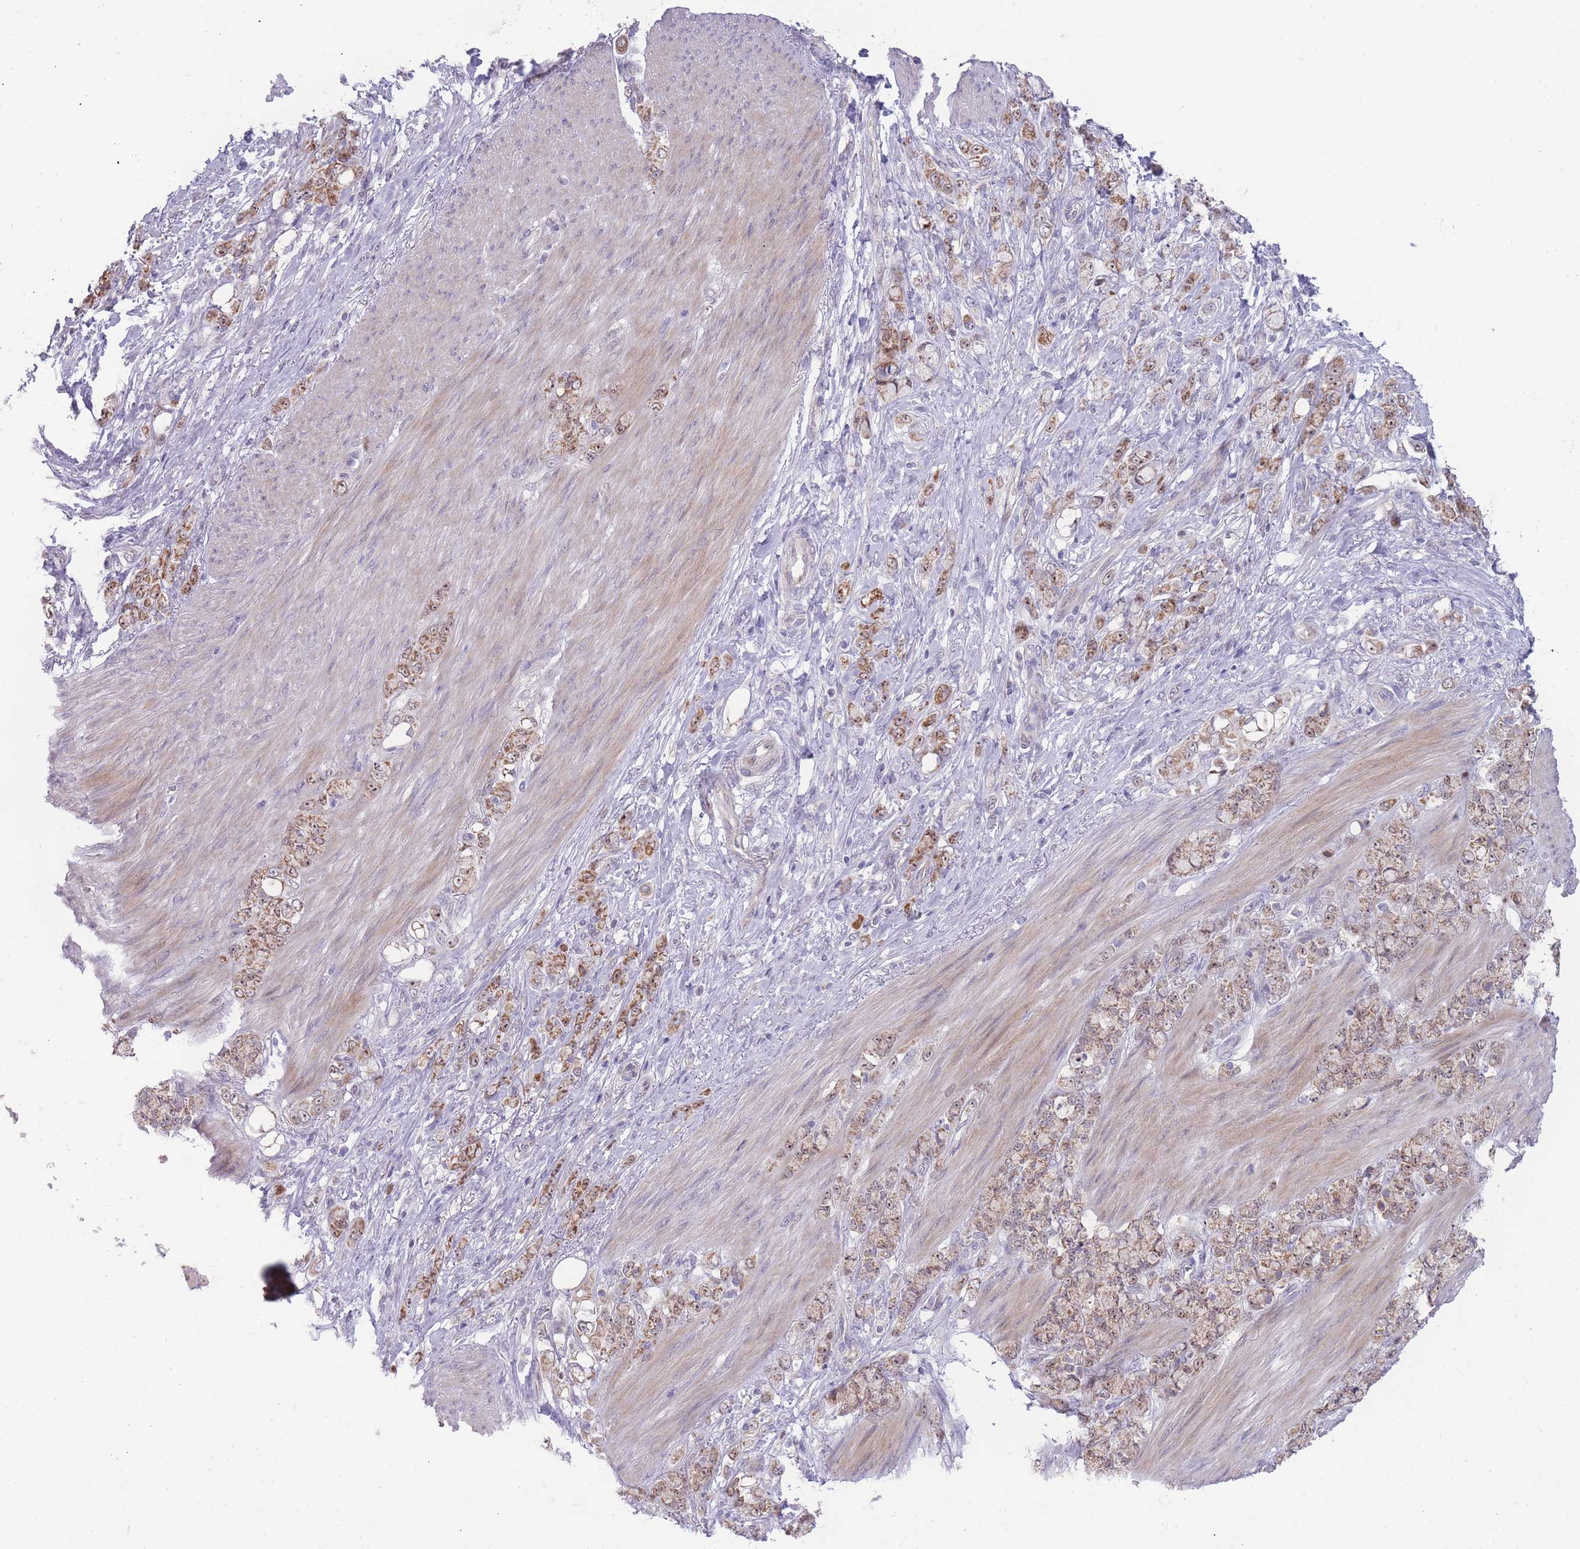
{"staining": {"intensity": "moderate", "quantity": ">75%", "location": "cytoplasmic/membranous,nuclear"}, "tissue": "stomach cancer", "cell_type": "Tumor cells", "image_type": "cancer", "snomed": [{"axis": "morphology", "description": "Normal tissue, NOS"}, {"axis": "morphology", "description": "Adenocarcinoma, NOS"}, {"axis": "topography", "description": "Stomach"}], "caption": "Immunohistochemistry of human stomach cancer shows medium levels of moderate cytoplasmic/membranous and nuclear staining in approximately >75% of tumor cells.", "gene": "MCIDAS", "patient": {"sex": "female", "age": 79}}